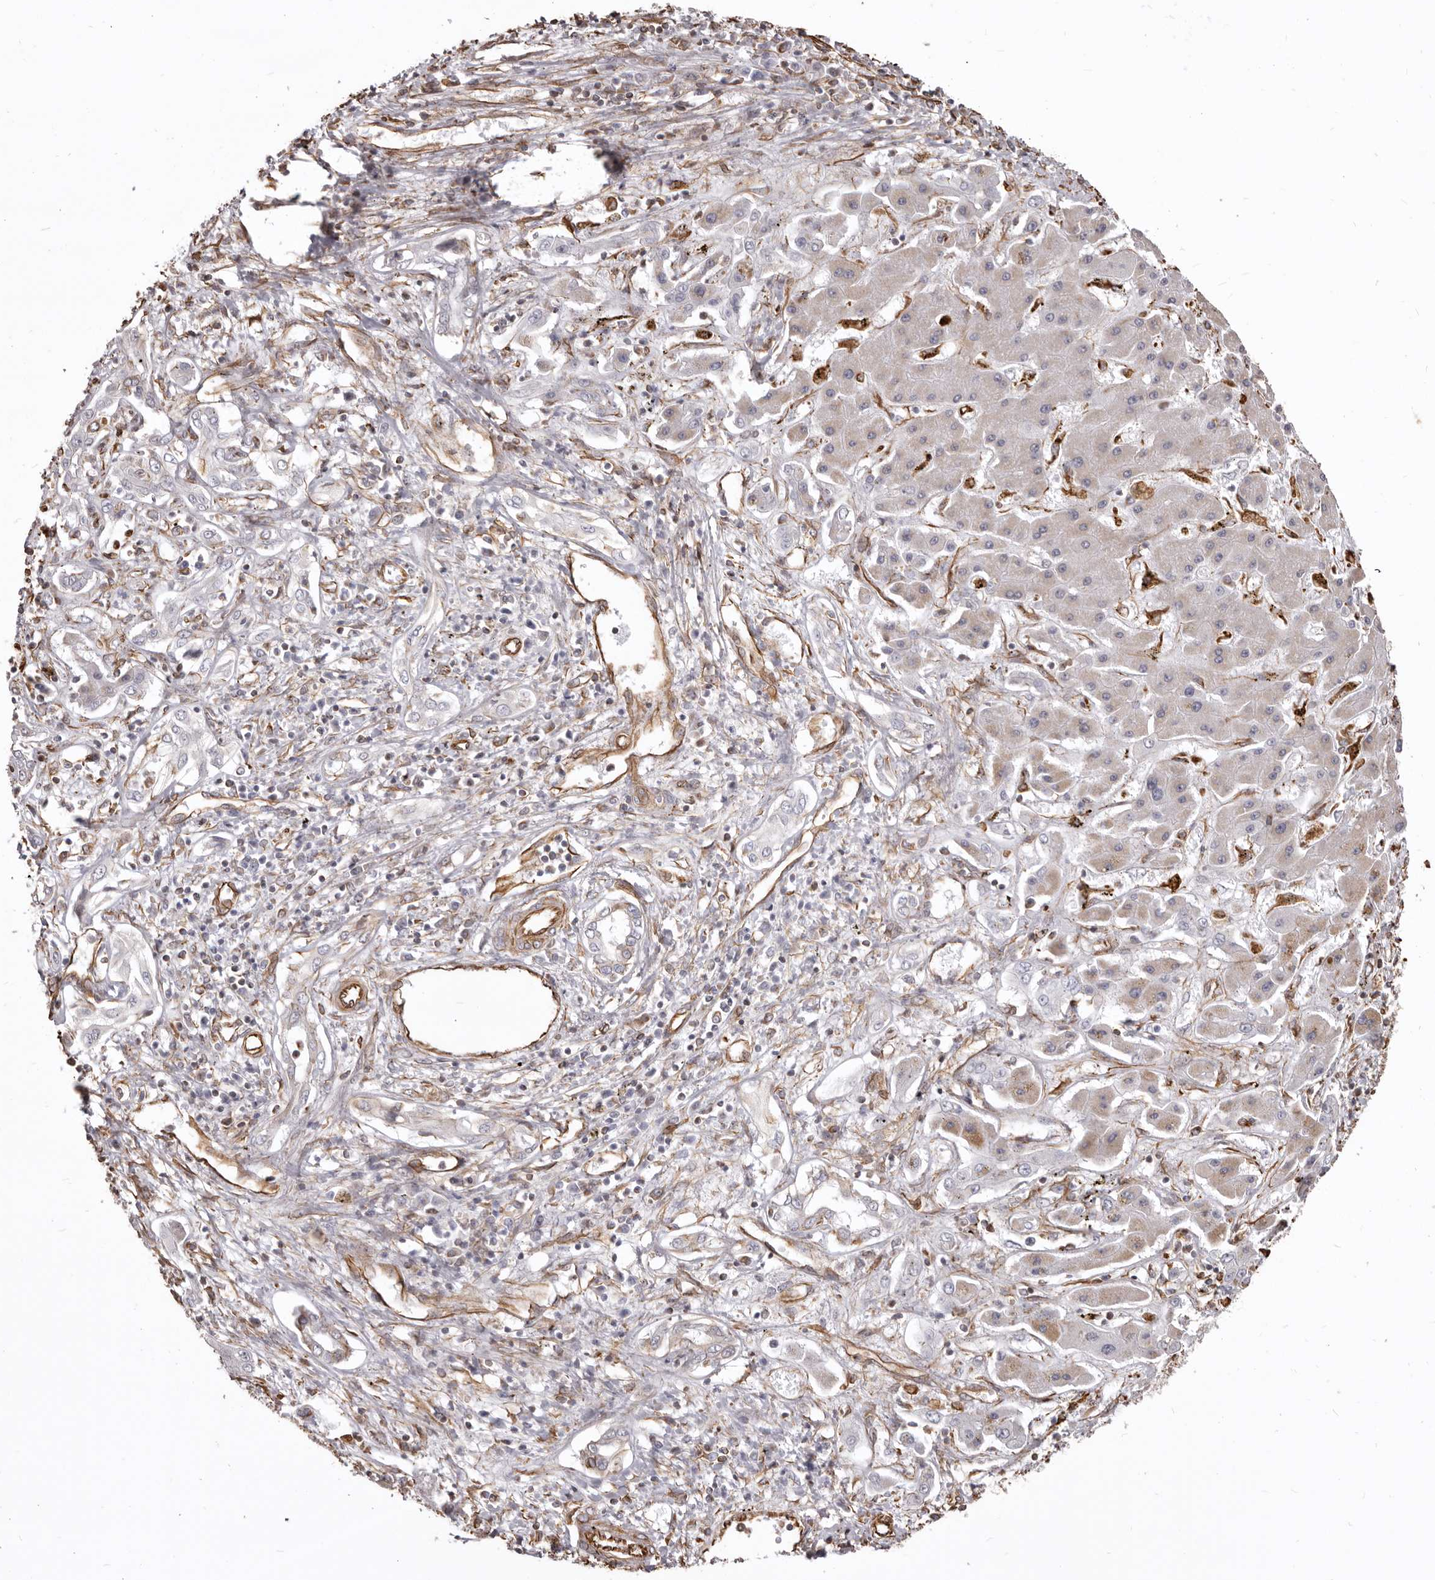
{"staining": {"intensity": "weak", "quantity": ">75%", "location": "cytoplasmic/membranous"}, "tissue": "liver cancer", "cell_type": "Tumor cells", "image_type": "cancer", "snomed": [{"axis": "morphology", "description": "Cholangiocarcinoma"}, {"axis": "topography", "description": "Liver"}], "caption": "IHC micrograph of human liver cancer stained for a protein (brown), which shows low levels of weak cytoplasmic/membranous staining in approximately >75% of tumor cells.", "gene": "MTURN", "patient": {"sex": "male", "age": 67}}